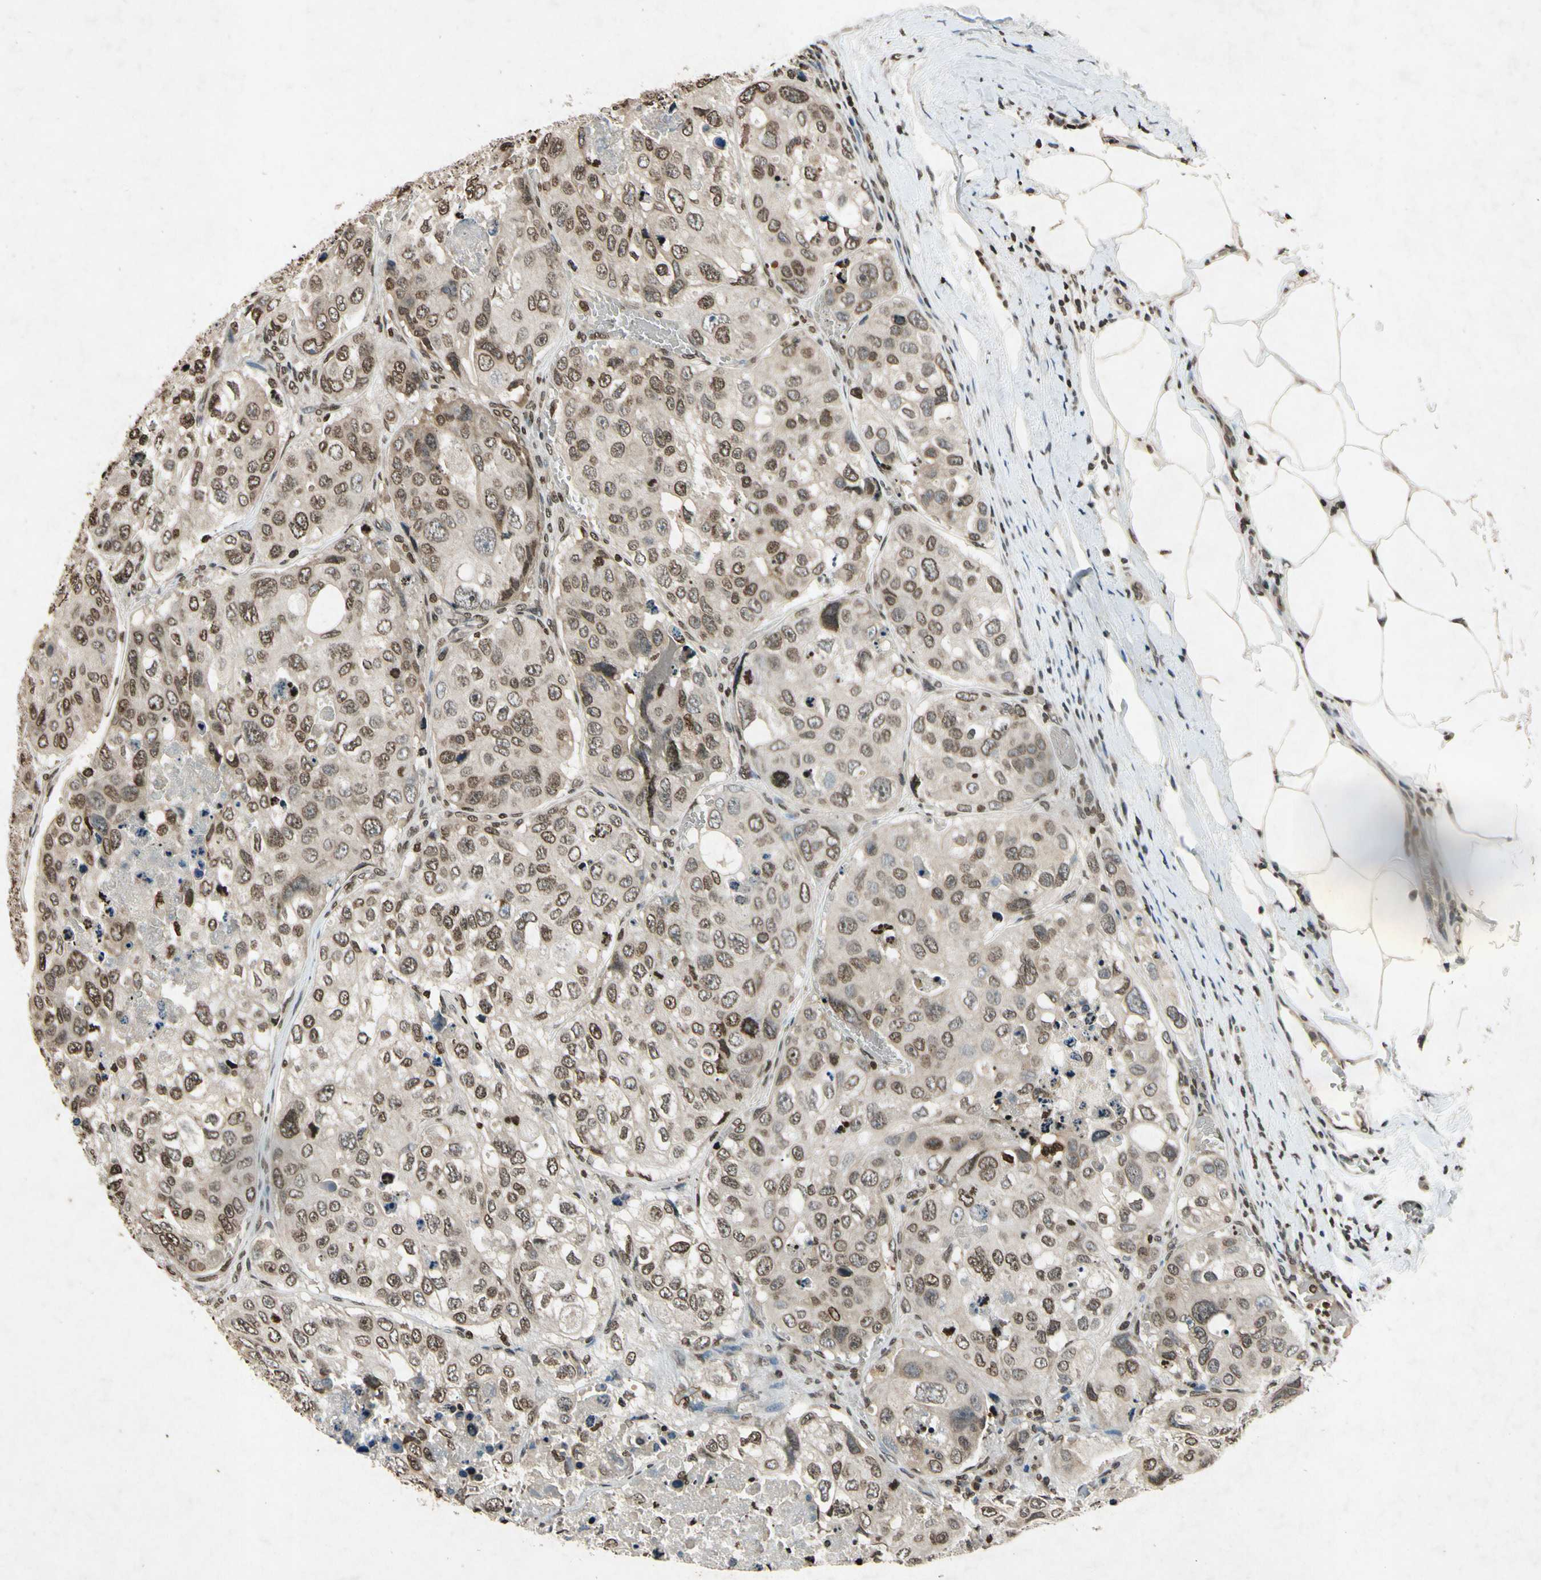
{"staining": {"intensity": "moderate", "quantity": ">75%", "location": "nuclear"}, "tissue": "urothelial cancer", "cell_type": "Tumor cells", "image_type": "cancer", "snomed": [{"axis": "morphology", "description": "Urothelial carcinoma, High grade"}, {"axis": "topography", "description": "Lymph node"}, {"axis": "topography", "description": "Urinary bladder"}], "caption": "Human urothelial cancer stained with a protein marker reveals moderate staining in tumor cells.", "gene": "HOXB3", "patient": {"sex": "male", "age": 51}}